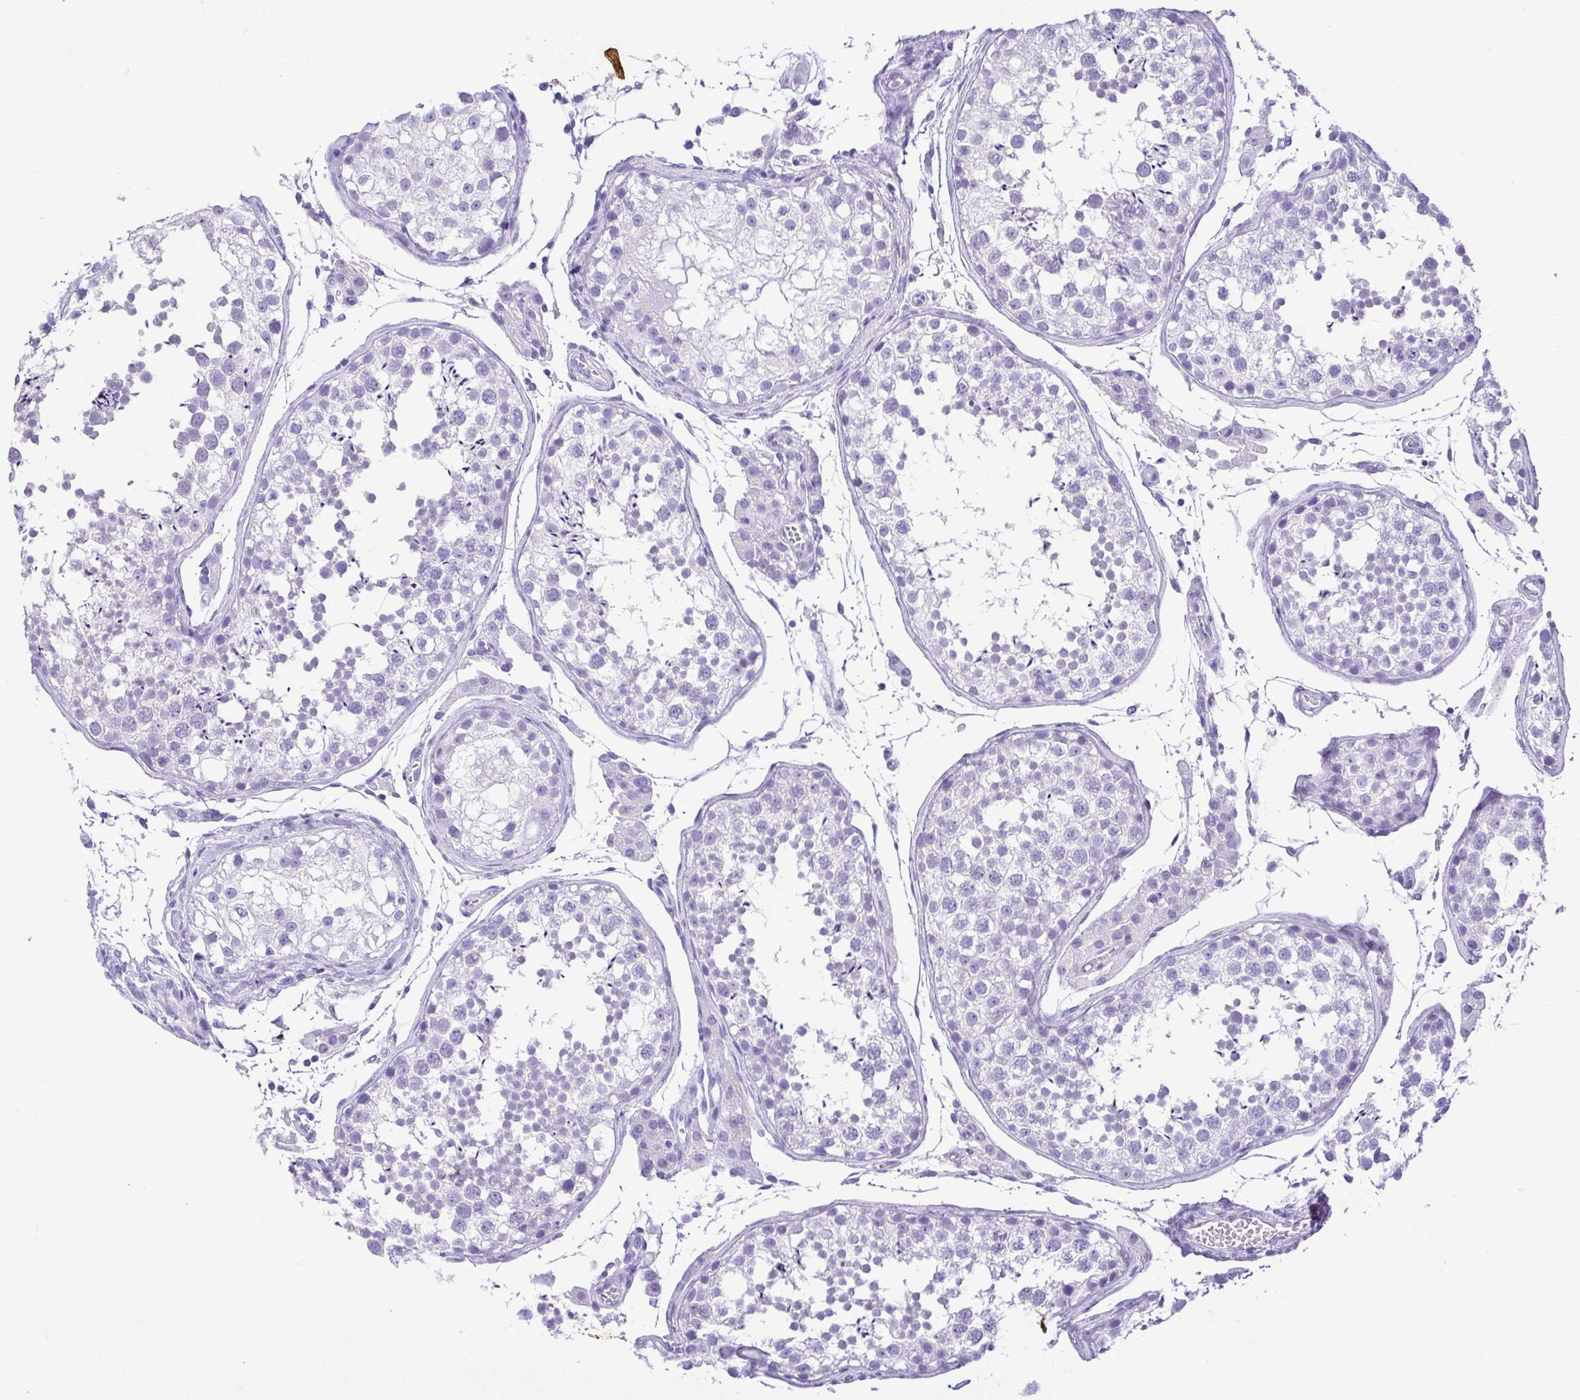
{"staining": {"intensity": "negative", "quantity": "none", "location": "none"}, "tissue": "testis", "cell_type": "Cells in seminiferous ducts", "image_type": "normal", "snomed": [{"axis": "morphology", "description": "Normal tissue, NOS"}, {"axis": "morphology", "description": "Seminoma, NOS"}, {"axis": "topography", "description": "Testis"}], "caption": "There is no significant staining in cells in seminiferous ducts of testis. (DAB immunohistochemistry, high magnification).", "gene": "CDSN", "patient": {"sex": "male", "age": 29}}